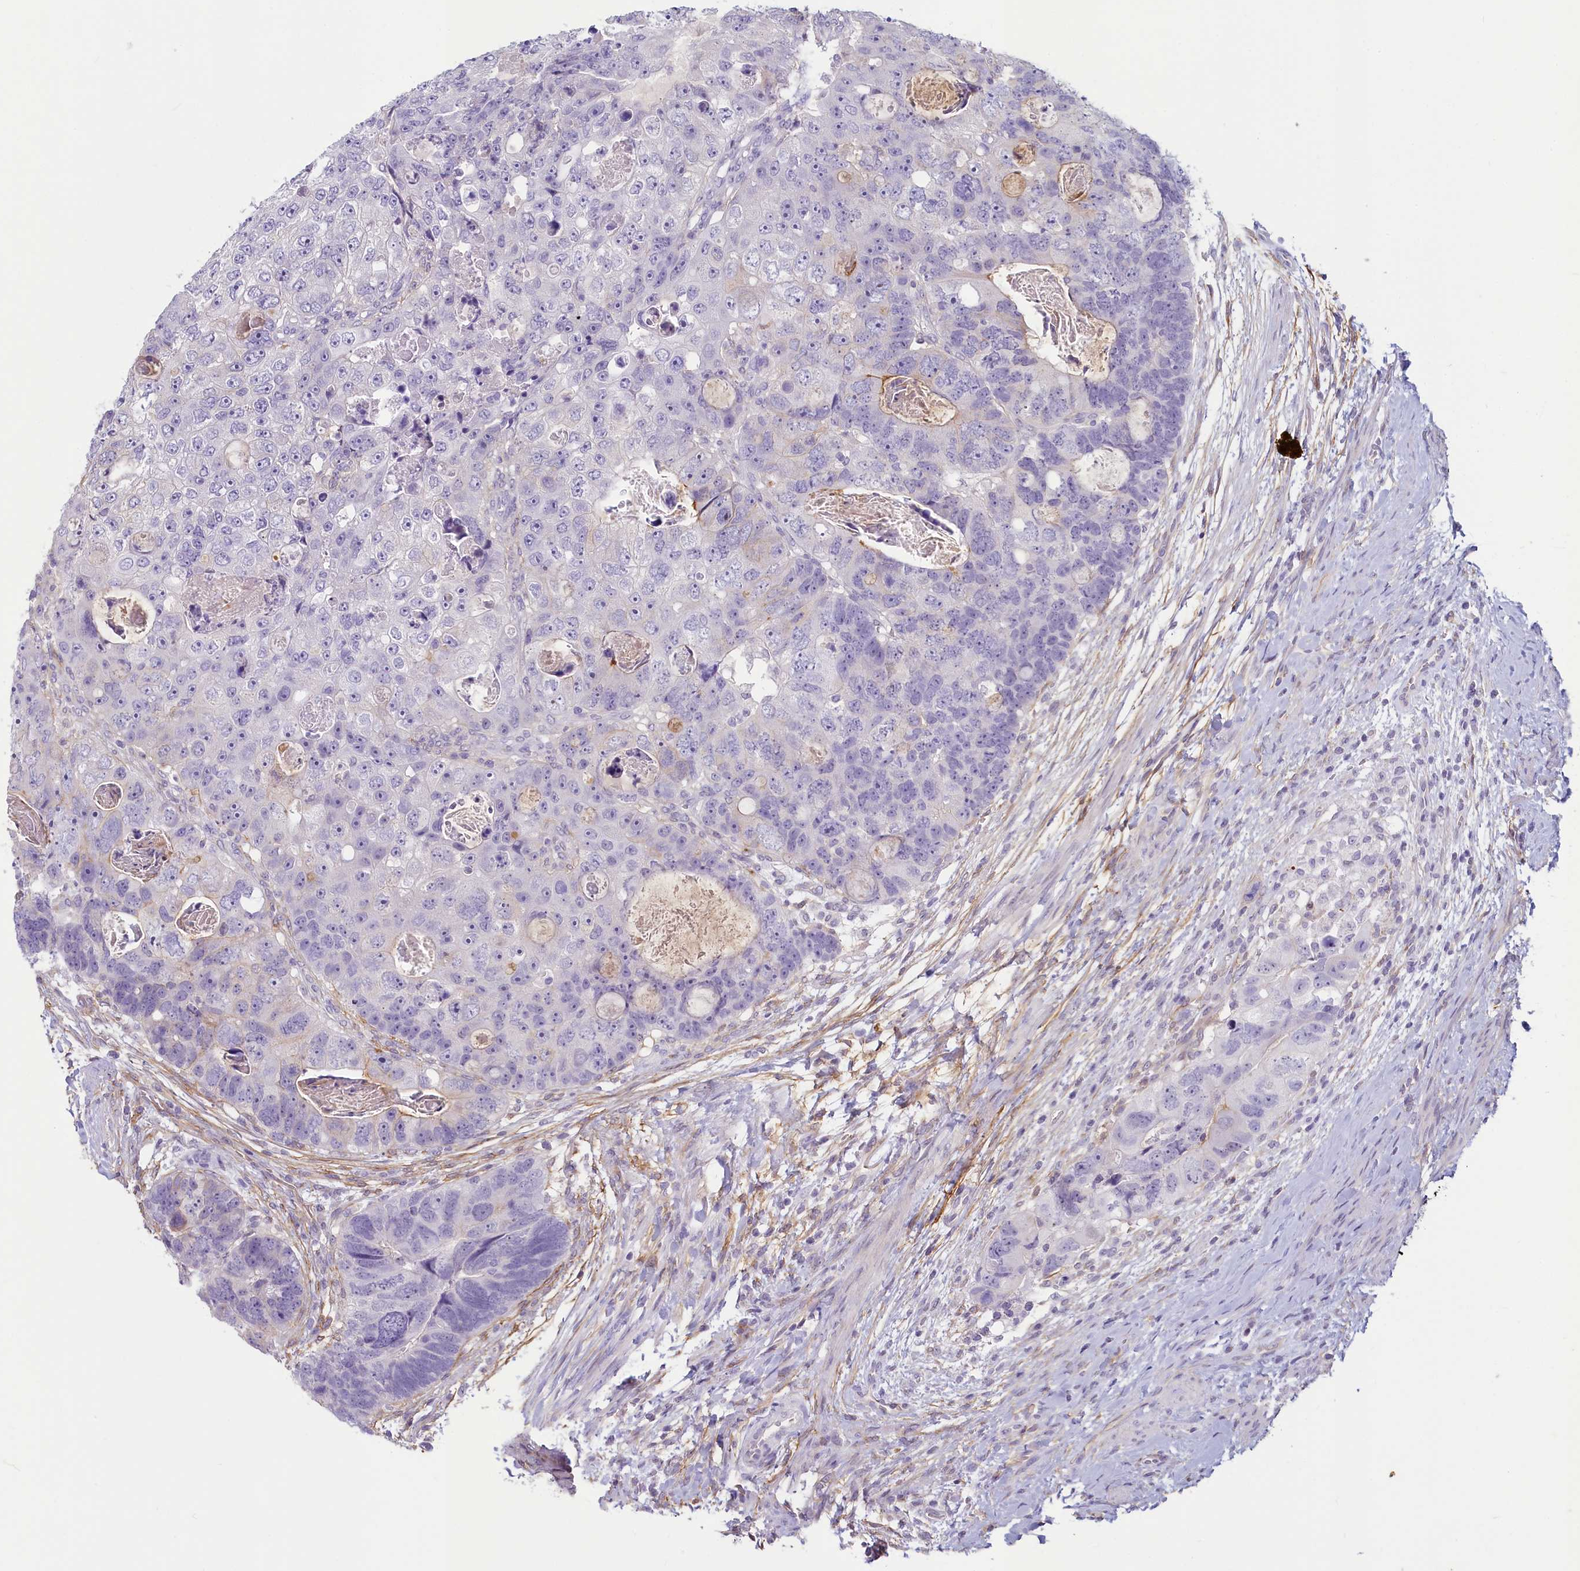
{"staining": {"intensity": "negative", "quantity": "none", "location": "none"}, "tissue": "colorectal cancer", "cell_type": "Tumor cells", "image_type": "cancer", "snomed": [{"axis": "morphology", "description": "Adenocarcinoma, NOS"}, {"axis": "topography", "description": "Rectum"}], "caption": "Immunohistochemistry histopathology image of neoplastic tissue: human colorectal cancer (adenocarcinoma) stained with DAB (3,3'-diaminobenzidine) demonstrates no significant protein positivity in tumor cells.", "gene": "PROCR", "patient": {"sex": "male", "age": 59}}